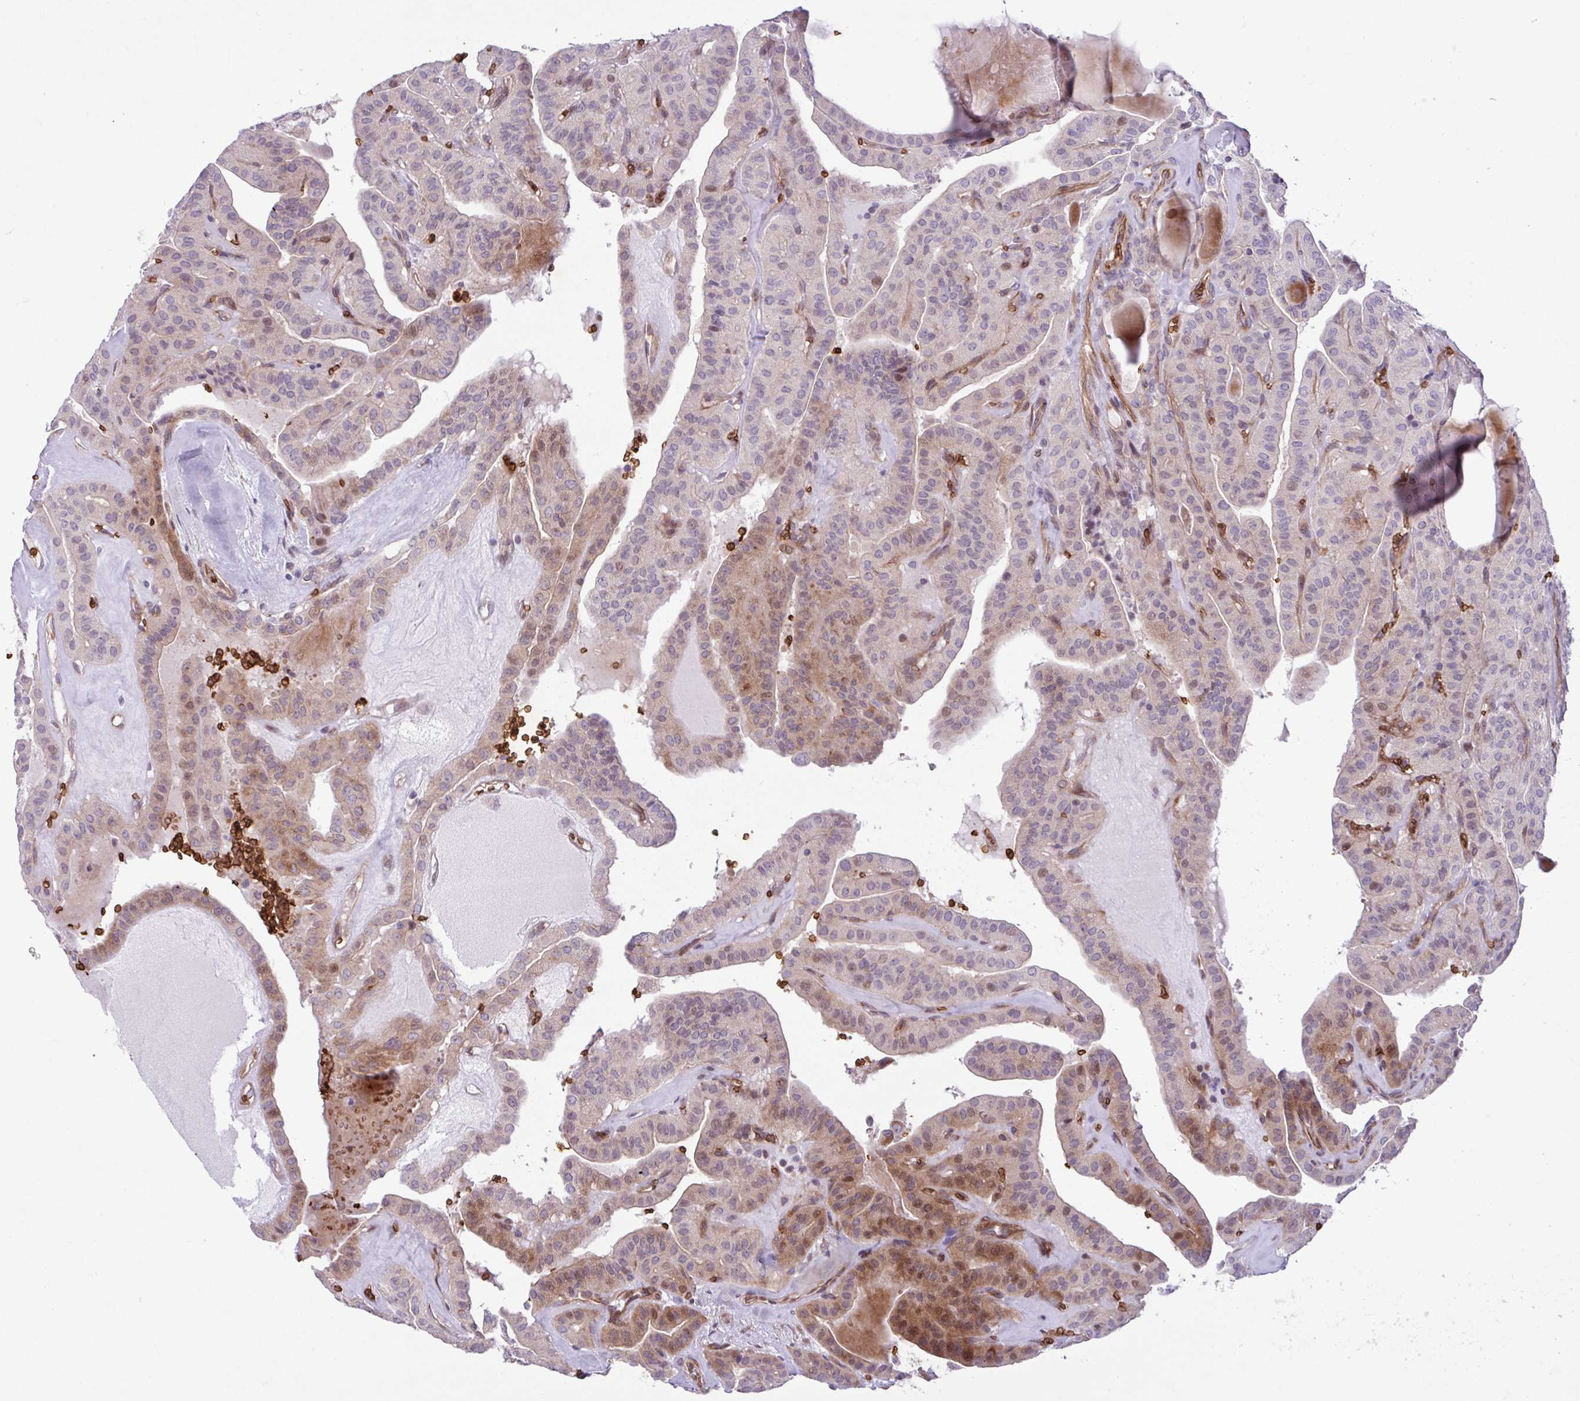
{"staining": {"intensity": "moderate", "quantity": "<25%", "location": "cytoplasmic/membranous,nuclear"}, "tissue": "thyroid cancer", "cell_type": "Tumor cells", "image_type": "cancer", "snomed": [{"axis": "morphology", "description": "Papillary adenocarcinoma, NOS"}, {"axis": "topography", "description": "Thyroid gland"}], "caption": "Immunohistochemical staining of human thyroid papillary adenocarcinoma shows moderate cytoplasmic/membranous and nuclear protein expression in about <25% of tumor cells. (DAB IHC with brightfield microscopy, high magnification).", "gene": "RAD21L1", "patient": {"sex": "male", "age": 52}}